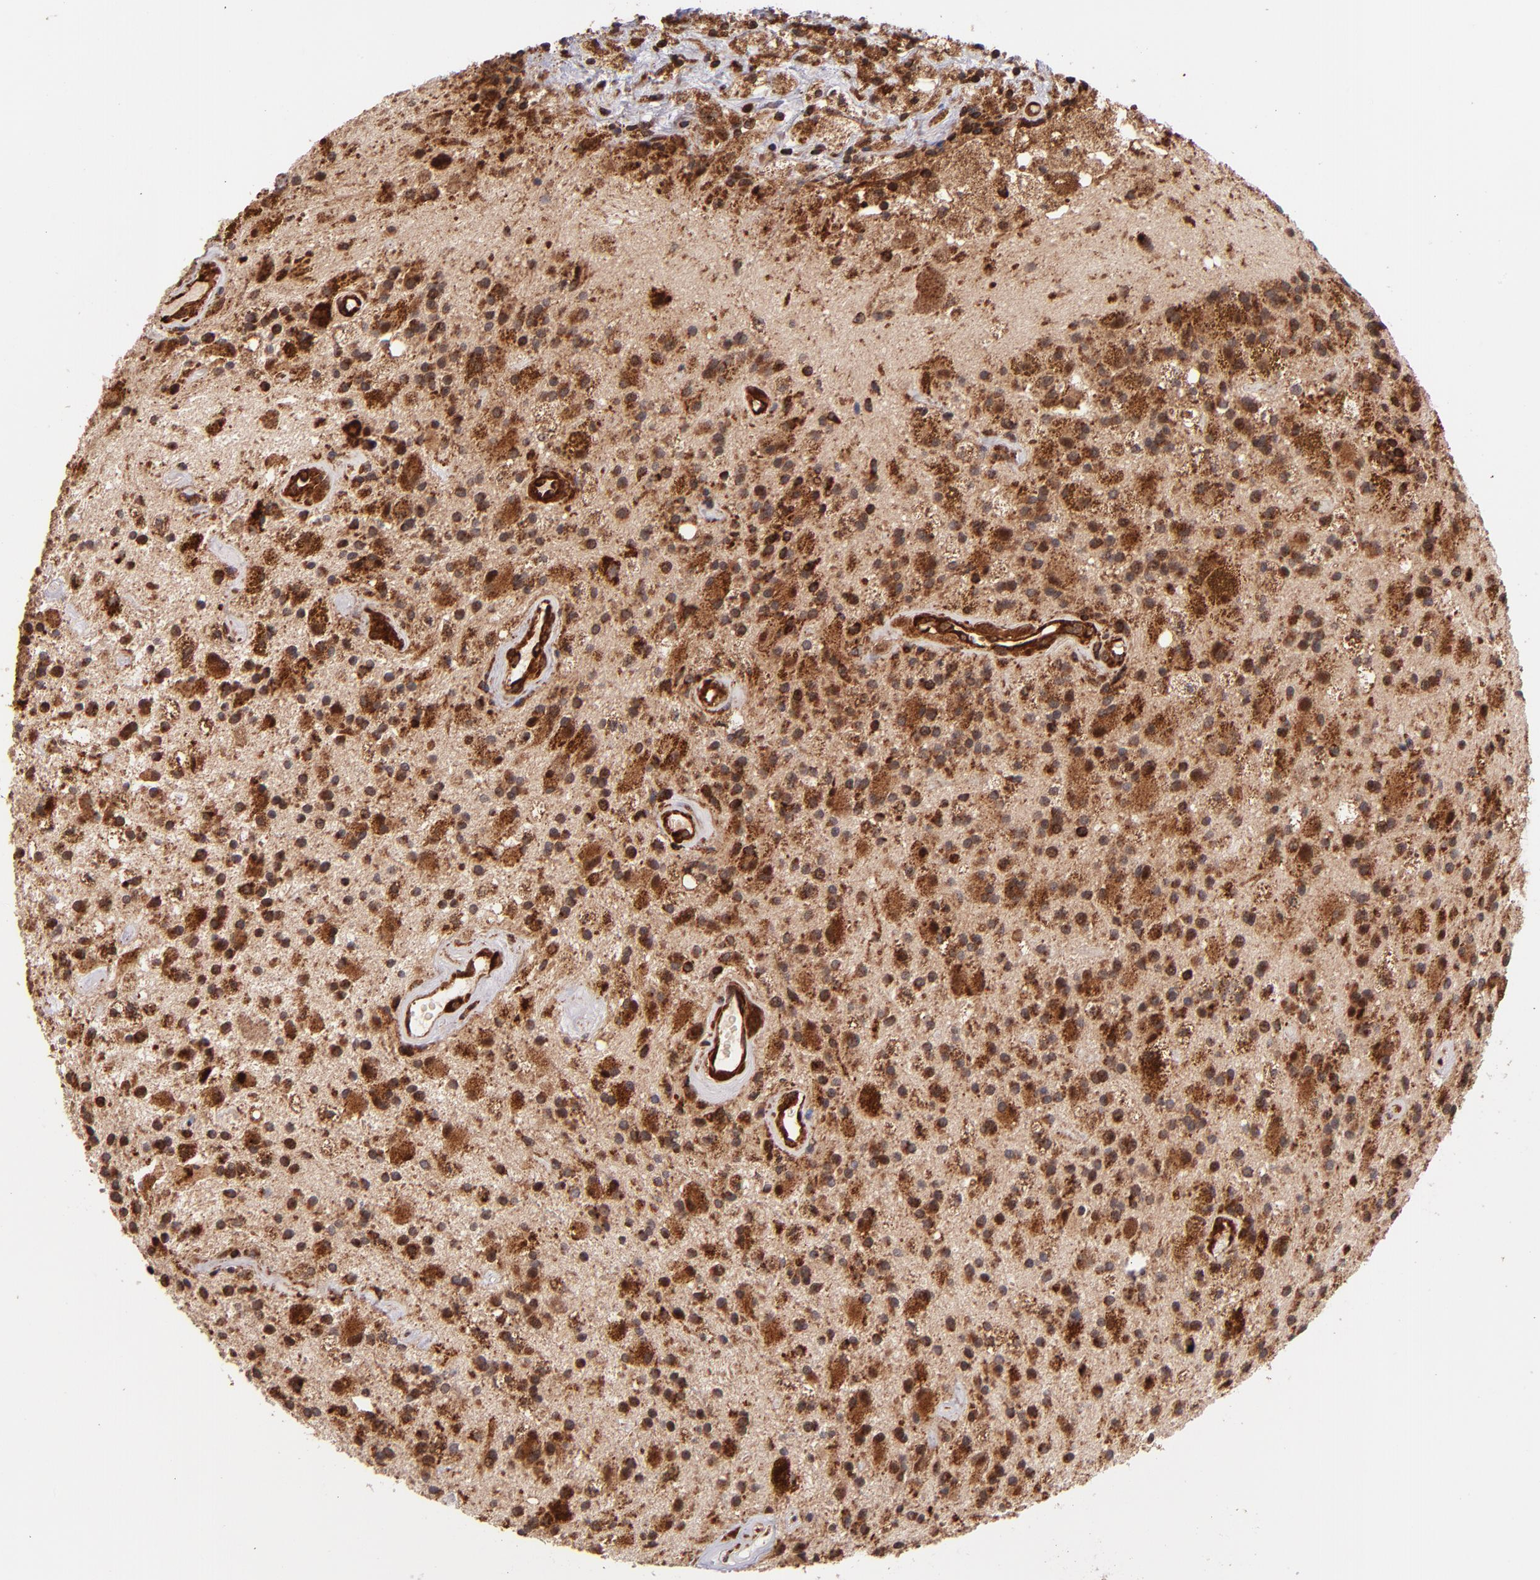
{"staining": {"intensity": "strong", "quantity": ">75%", "location": "cytoplasmic/membranous,nuclear"}, "tissue": "glioma", "cell_type": "Tumor cells", "image_type": "cancer", "snomed": [{"axis": "morphology", "description": "Glioma, malignant, Low grade"}, {"axis": "topography", "description": "Brain"}], "caption": "An image showing strong cytoplasmic/membranous and nuclear positivity in about >75% of tumor cells in low-grade glioma (malignant), as visualized by brown immunohistochemical staining.", "gene": "STX8", "patient": {"sex": "male", "age": 58}}